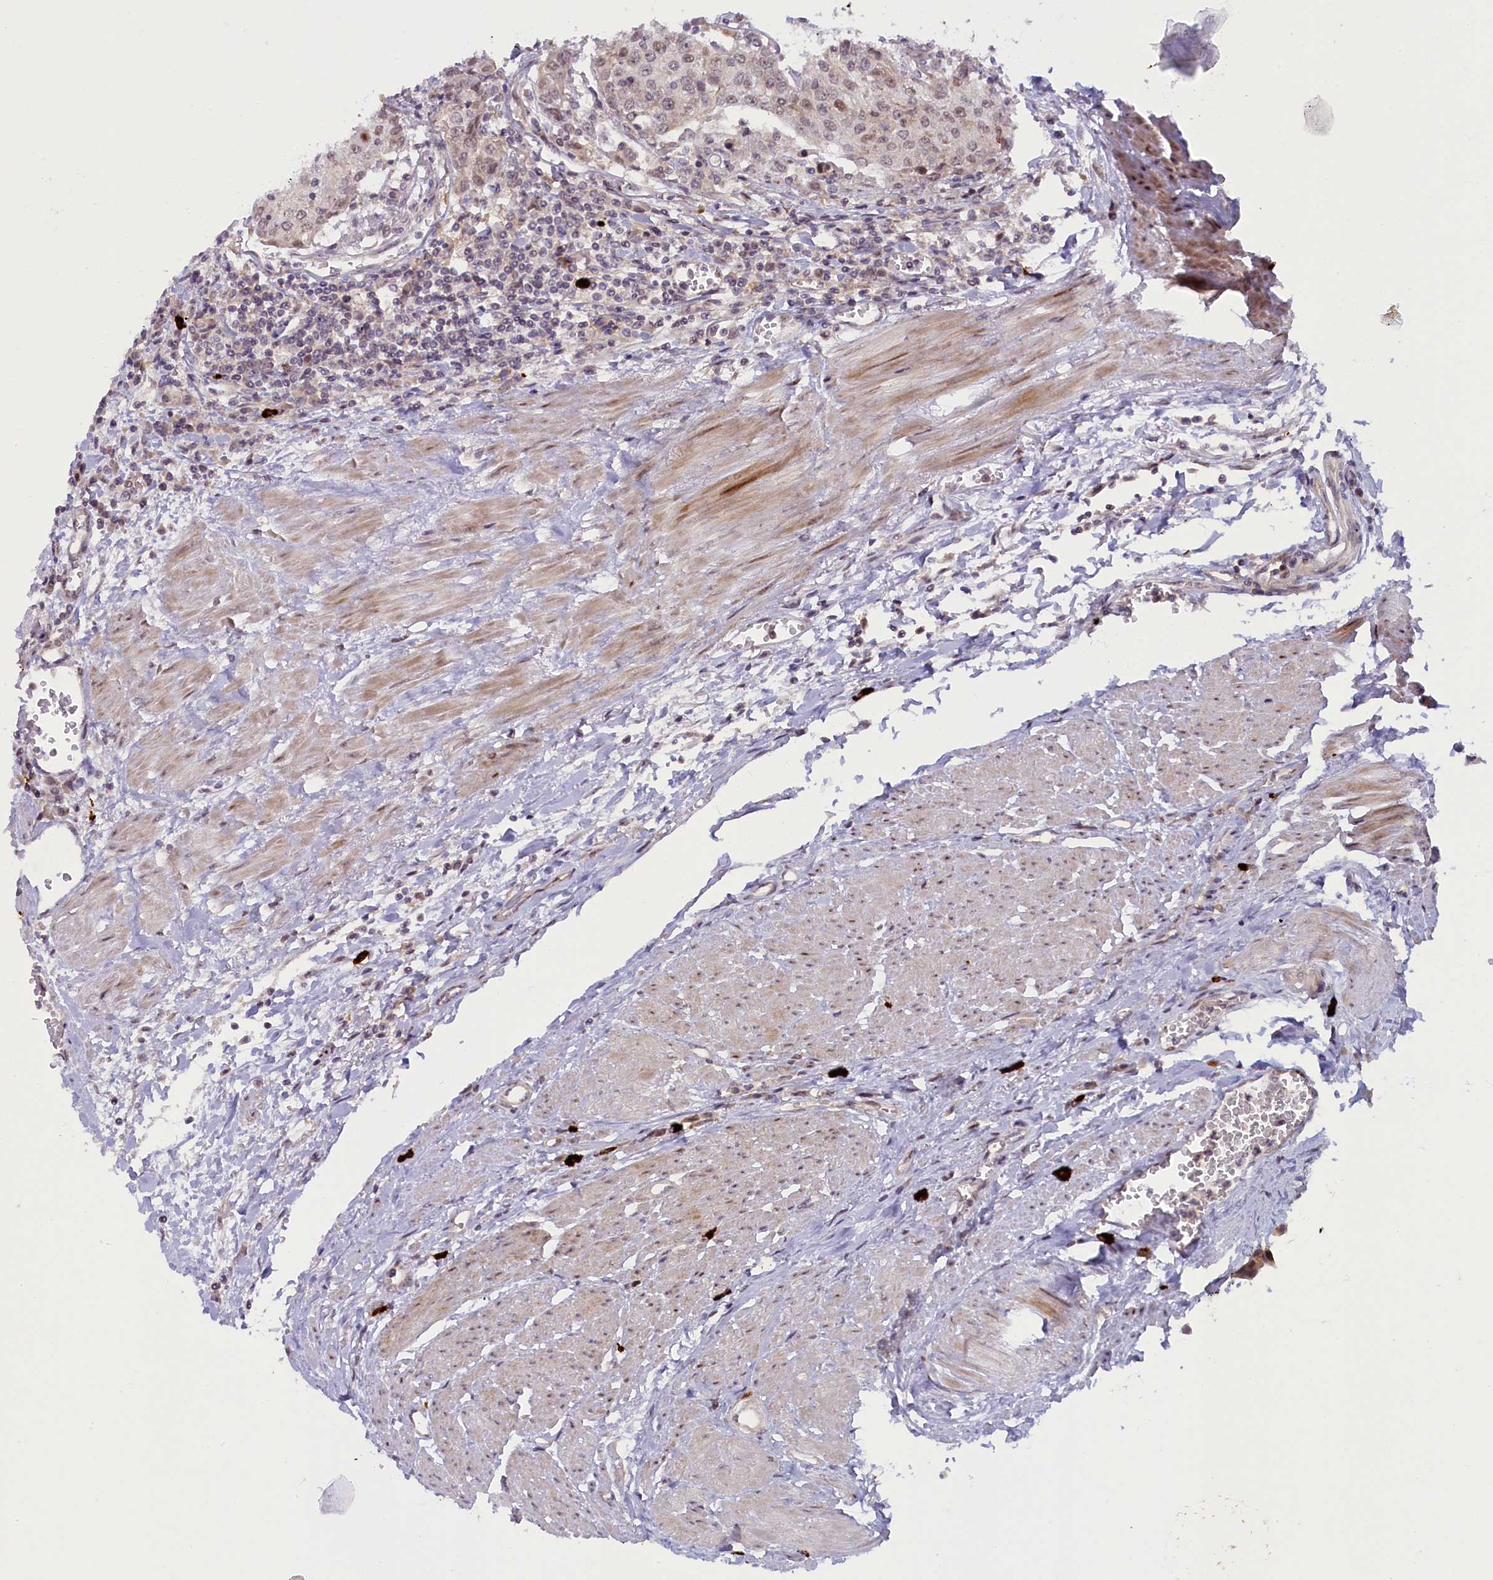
{"staining": {"intensity": "moderate", "quantity": ">75%", "location": "nuclear"}, "tissue": "urothelial cancer", "cell_type": "Tumor cells", "image_type": "cancer", "snomed": [{"axis": "morphology", "description": "Urothelial carcinoma, High grade"}, {"axis": "topography", "description": "Urinary bladder"}], "caption": "A brown stain labels moderate nuclear expression of a protein in urothelial cancer tumor cells.", "gene": "CCL23", "patient": {"sex": "female", "age": 85}}